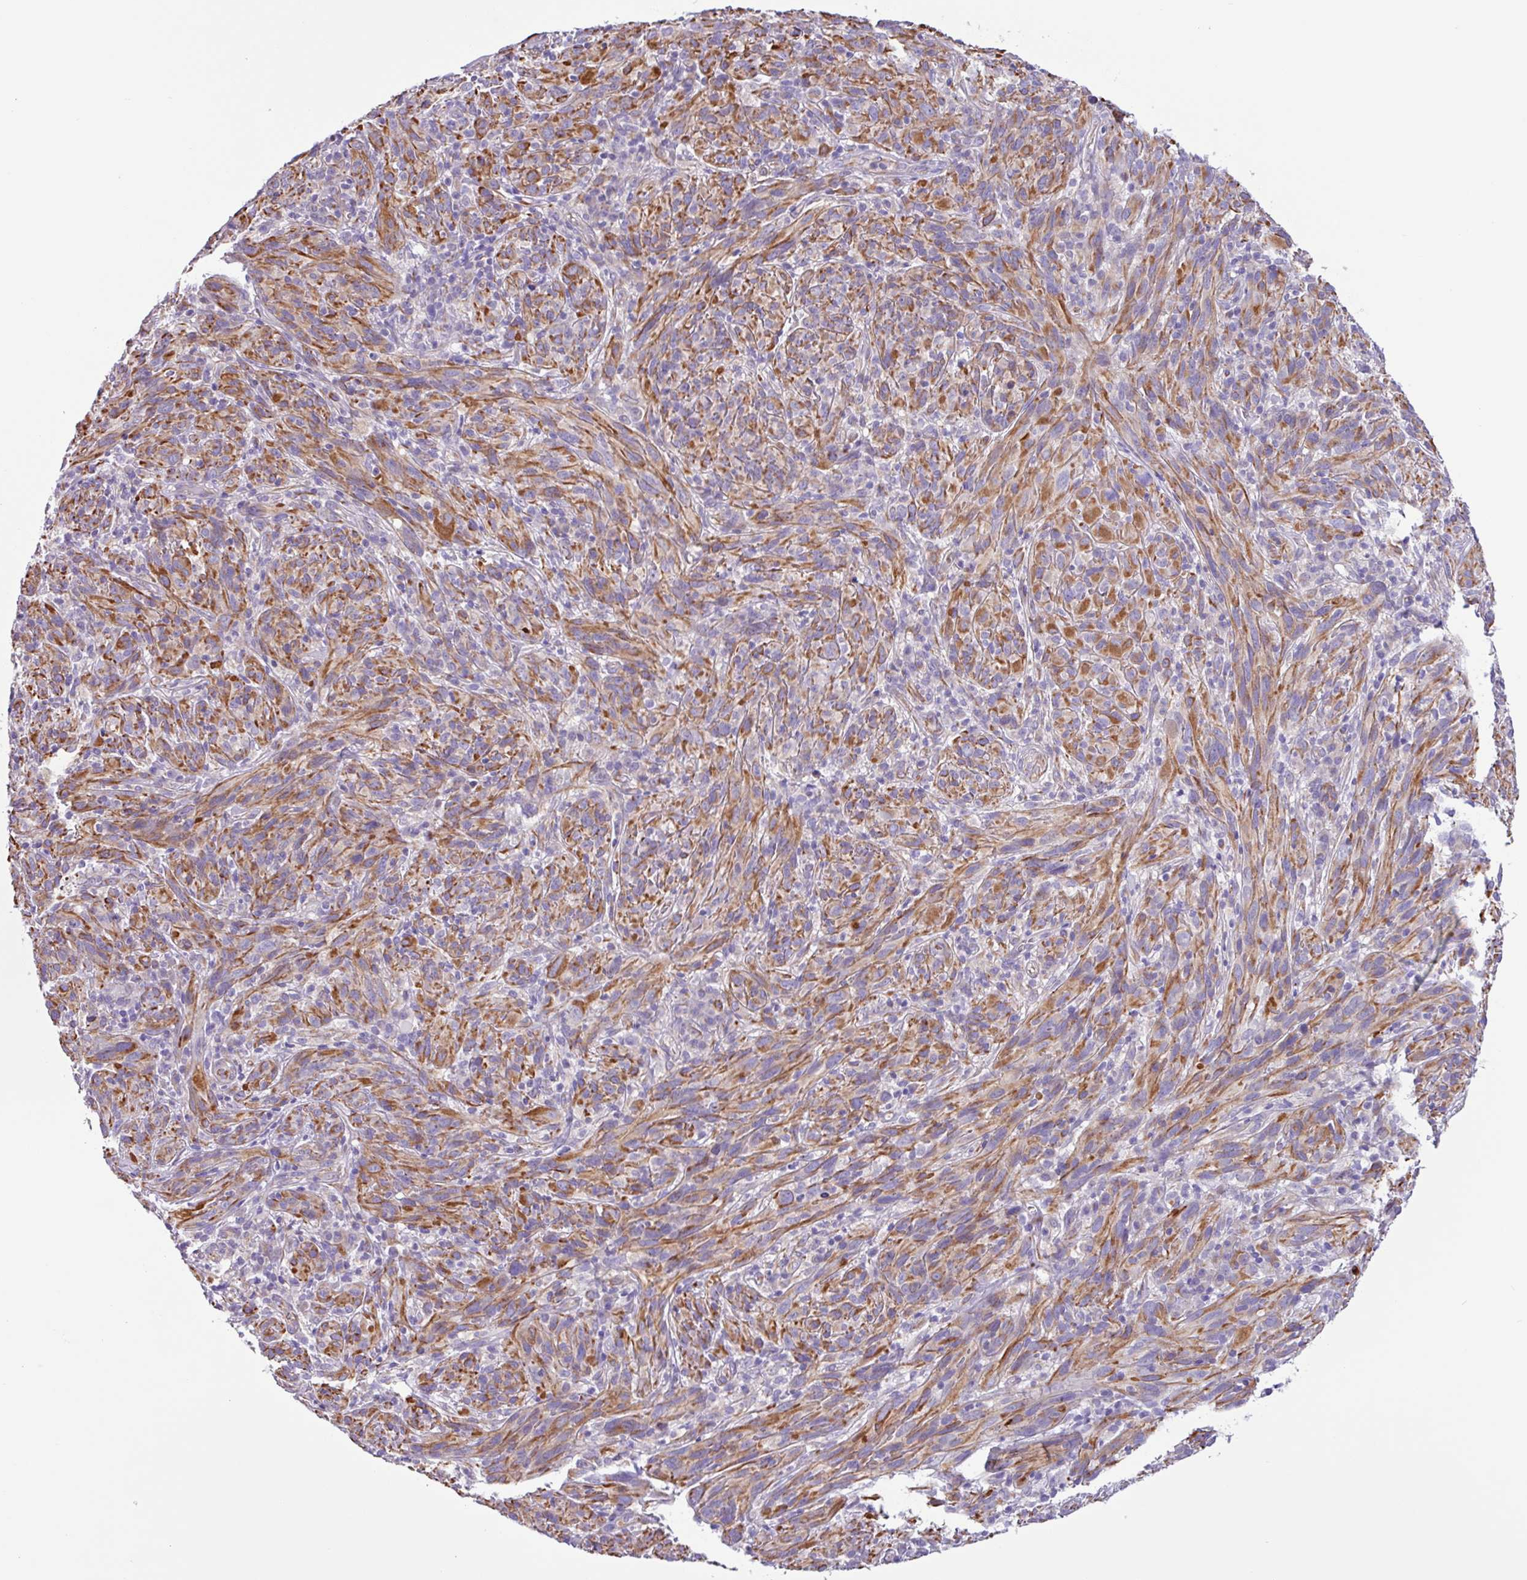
{"staining": {"intensity": "moderate", "quantity": ">75%", "location": "cytoplasmic/membranous"}, "tissue": "melanoma", "cell_type": "Tumor cells", "image_type": "cancer", "snomed": [{"axis": "morphology", "description": "Malignant melanoma, NOS"}, {"axis": "topography", "description": "Skin of head"}], "caption": "Immunohistochemistry (IHC) micrograph of neoplastic tissue: malignant melanoma stained using immunohistochemistry demonstrates medium levels of moderate protein expression localized specifically in the cytoplasmic/membranous of tumor cells, appearing as a cytoplasmic/membranous brown color.", "gene": "MRM2", "patient": {"sex": "male", "age": 96}}